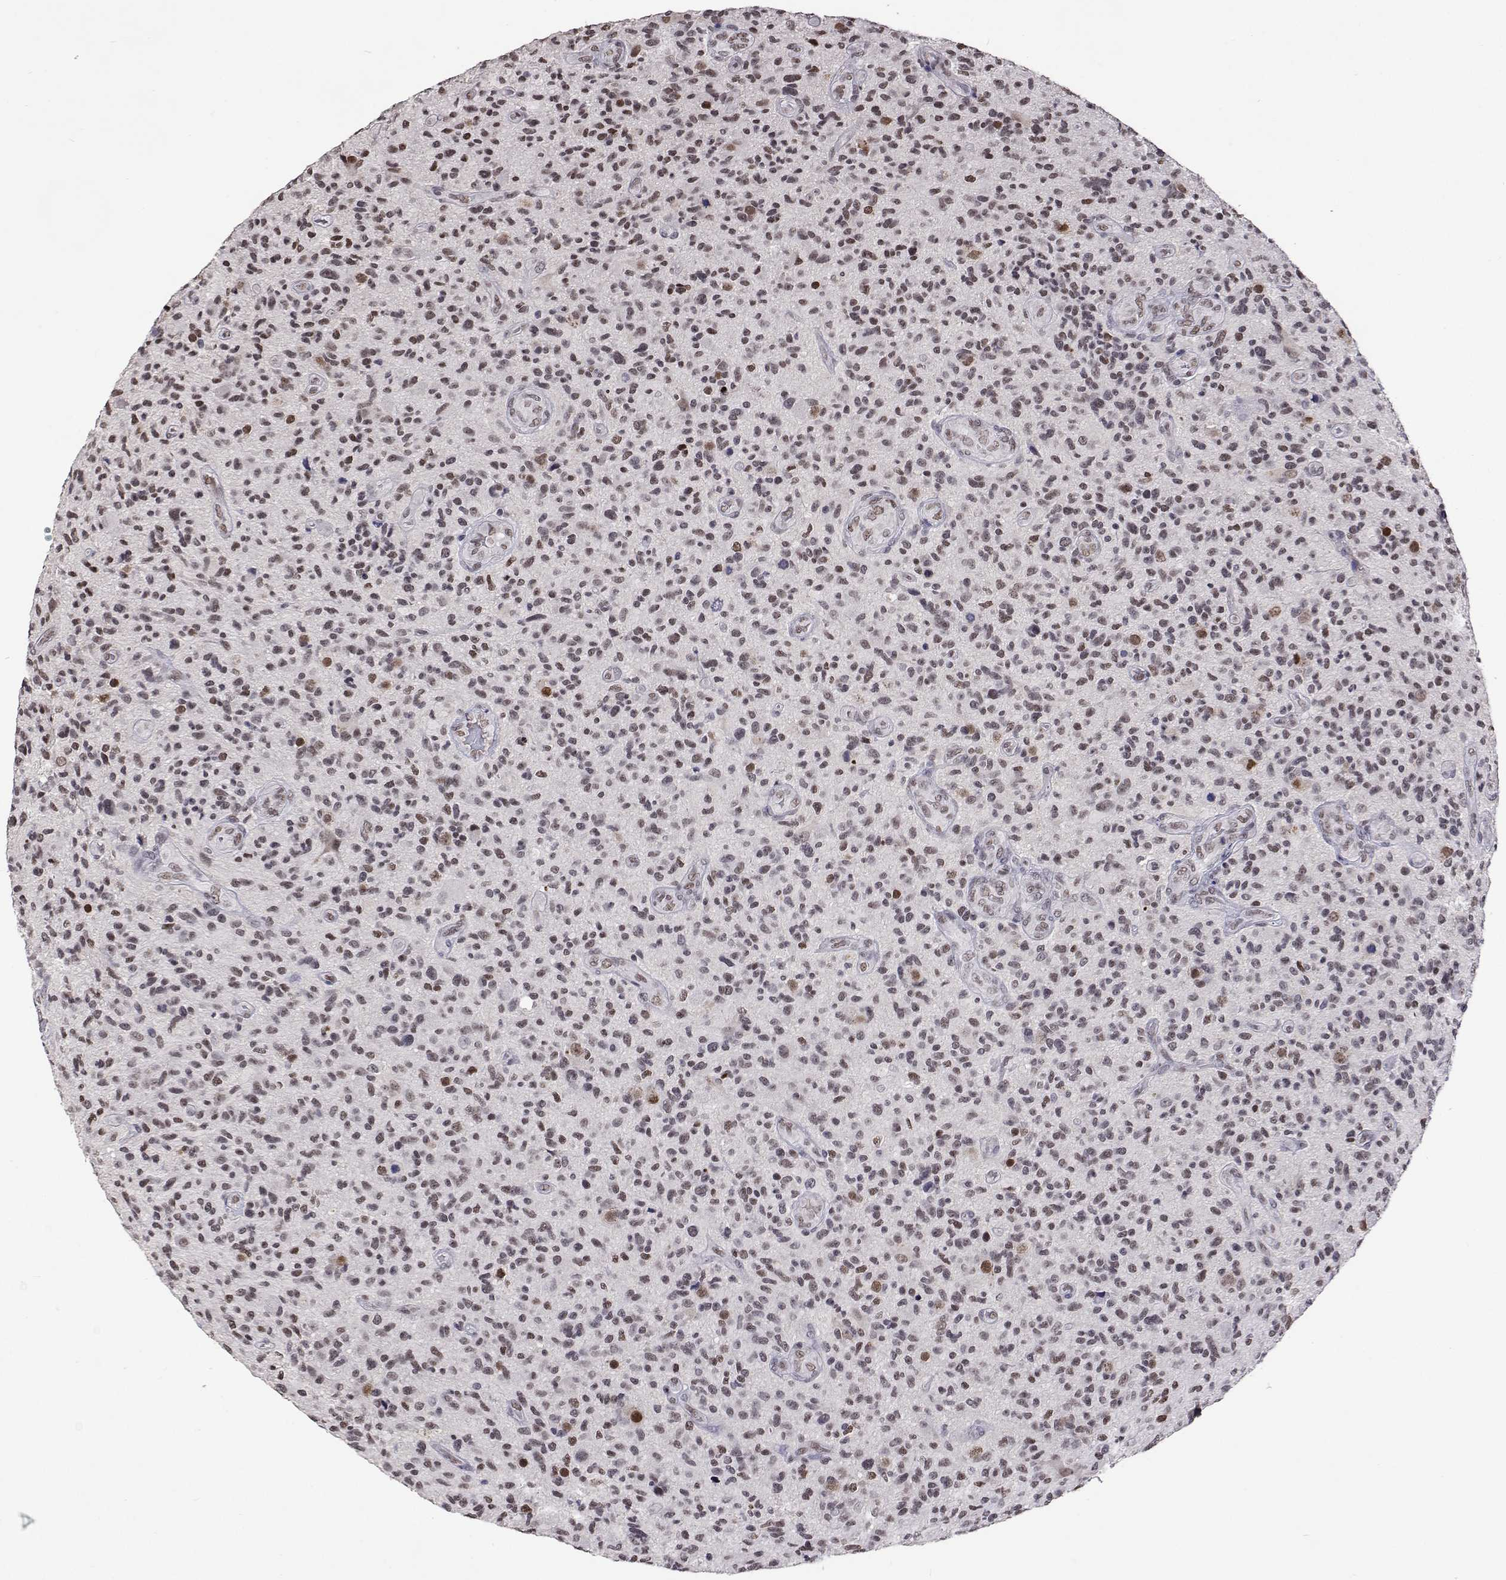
{"staining": {"intensity": "weak", "quantity": ">75%", "location": "nuclear"}, "tissue": "glioma", "cell_type": "Tumor cells", "image_type": "cancer", "snomed": [{"axis": "morphology", "description": "Glioma, malignant, High grade"}, {"axis": "topography", "description": "Brain"}], "caption": "Weak nuclear protein staining is present in approximately >75% of tumor cells in high-grade glioma (malignant).", "gene": "HNRNPA0", "patient": {"sex": "male", "age": 47}}